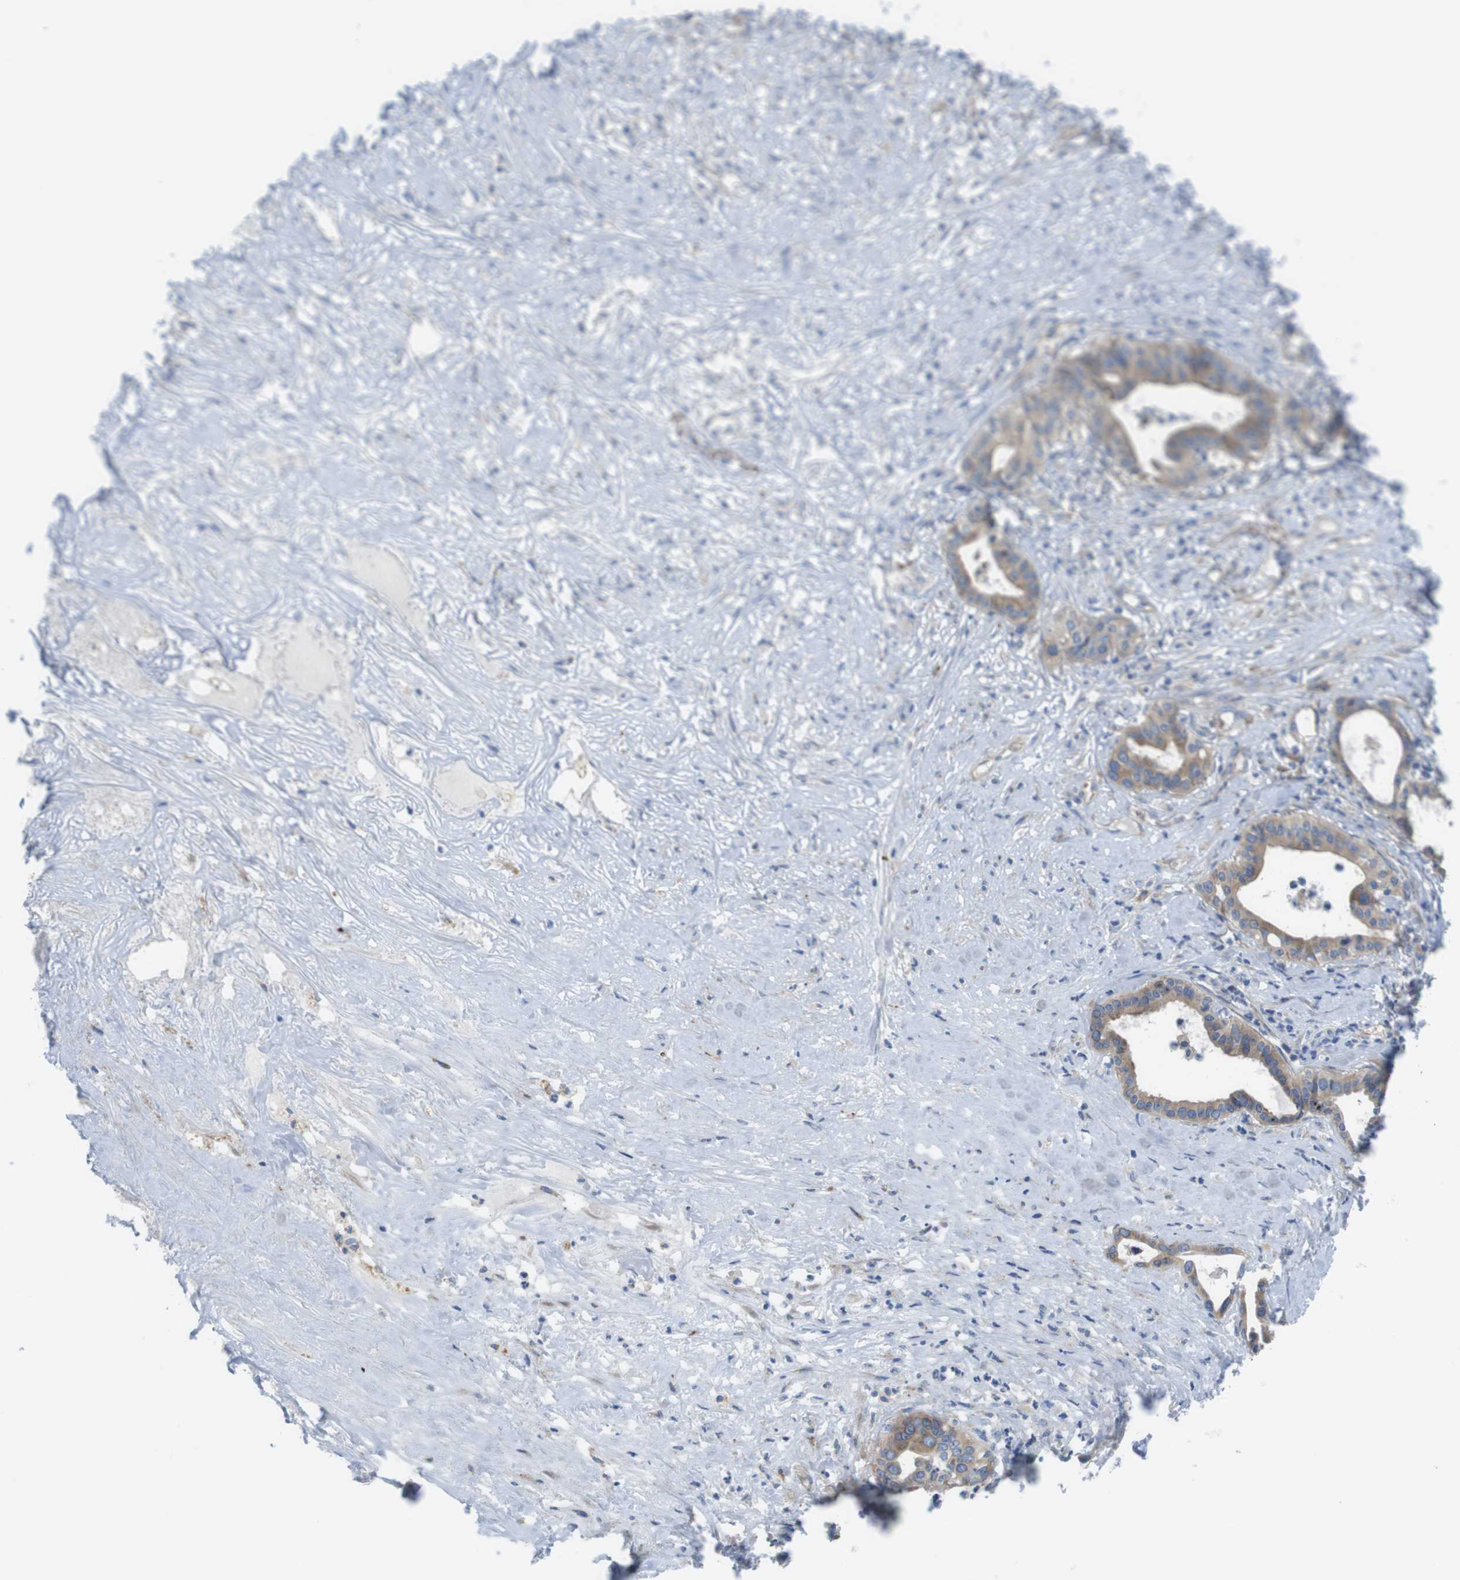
{"staining": {"intensity": "weak", "quantity": ">75%", "location": "cytoplasmic/membranous"}, "tissue": "liver cancer", "cell_type": "Tumor cells", "image_type": "cancer", "snomed": [{"axis": "morphology", "description": "Cholangiocarcinoma"}, {"axis": "topography", "description": "Liver"}], "caption": "Immunohistochemical staining of human liver cancer (cholangiocarcinoma) demonstrates low levels of weak cytoplasmic/membranous protein positivity in about >75% of tumor cells.", "gene": "TMEM234", "patient": {"sex": "female", "age": 61}}